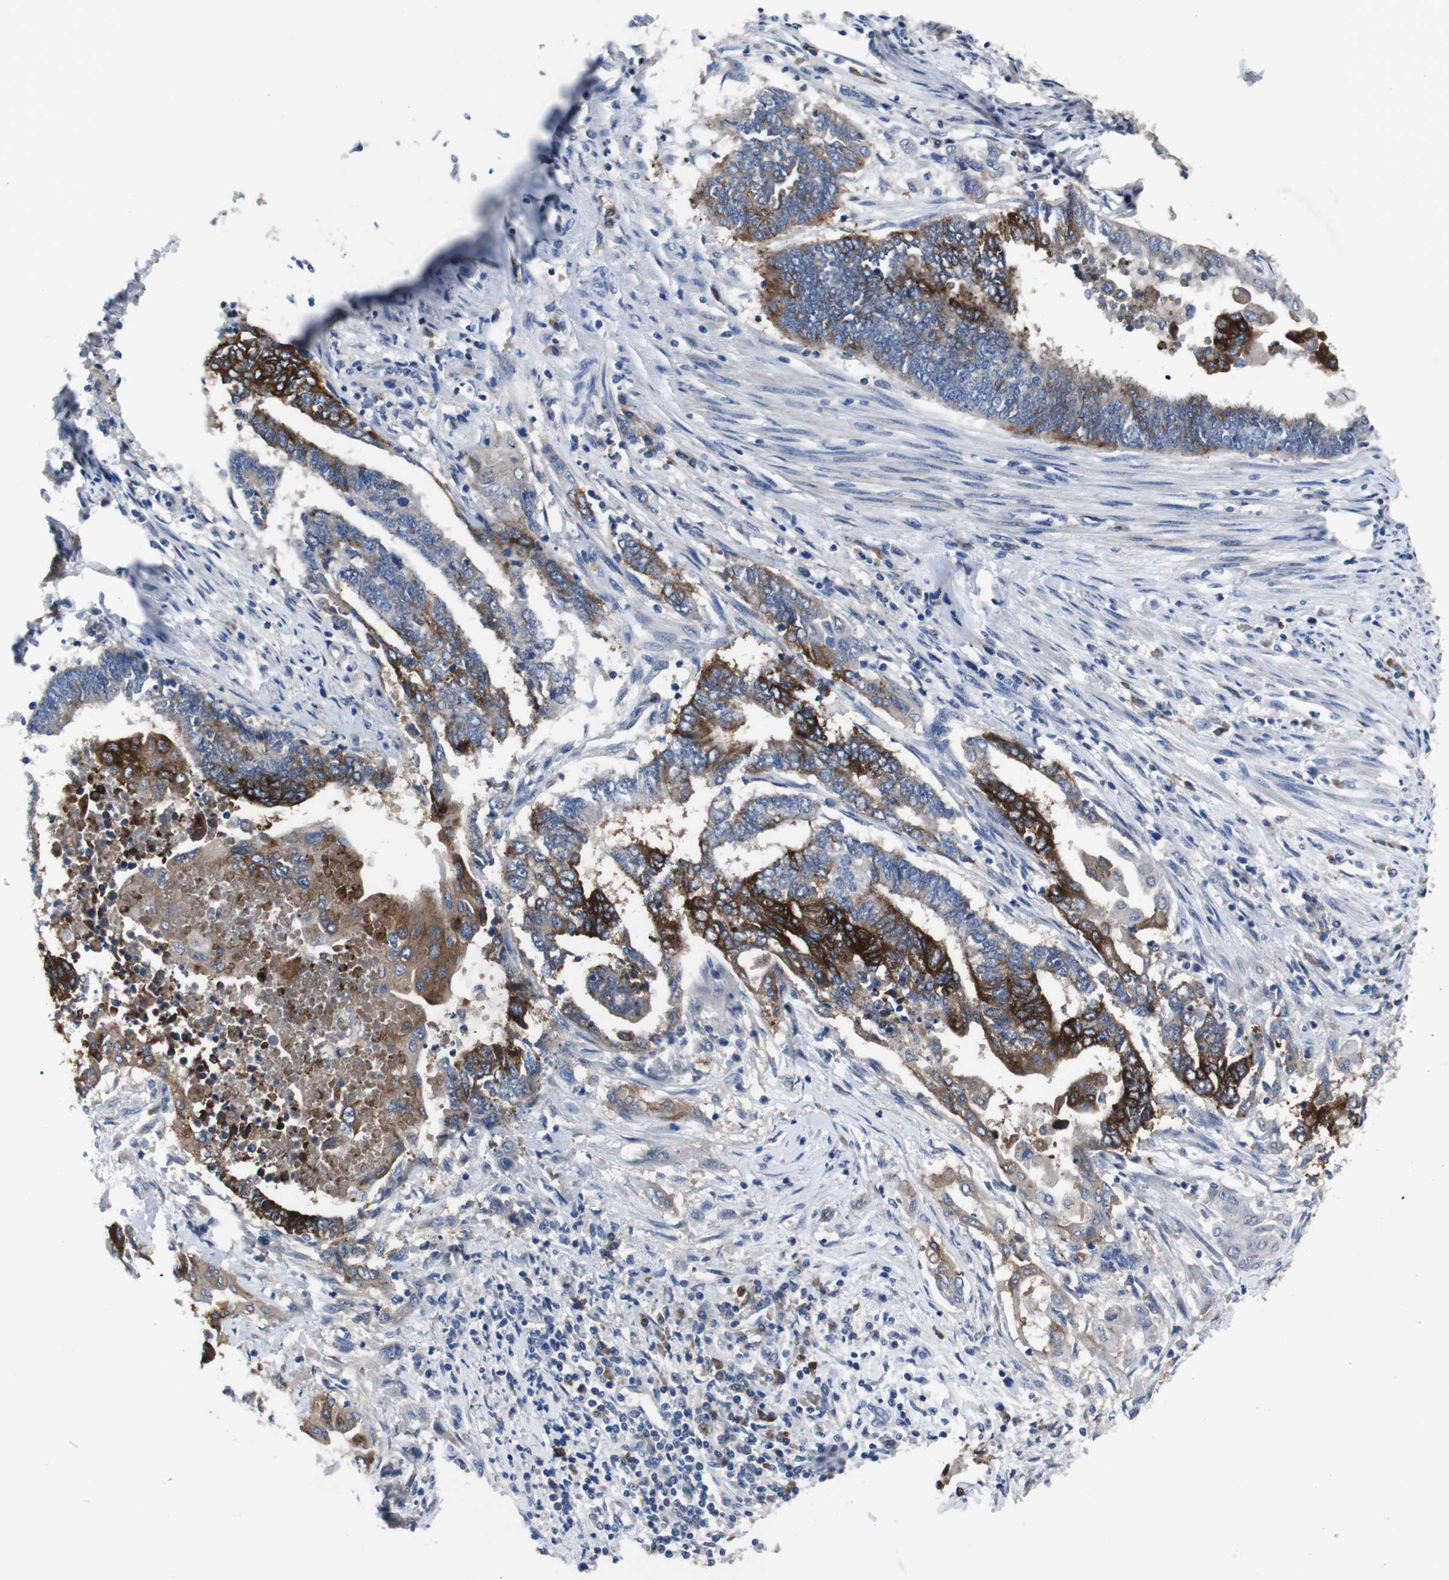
{"staining": {"intensity": "strong", "quantity": "25%-75%", "location": "cytoplasmic/membranous"}, "tissue": "endometrial cancer", "cell_type": "Tumor cells", "image_type": "cancer", "snomed": [{"axis": "morphology", "description": "Adenocarcinoma, NOS"}, {"axis": "topography", "description": "Uterus"}, {"axis": "topography", "description": "Endometrium"}], "caption": "An image of endometrial cancer stained for a protein demonstrates strong cytoplasmic/membranous brown staining in tumor cells.", "gene": "SEMA4B", "patient": {"sex": "female", "age": 70}}